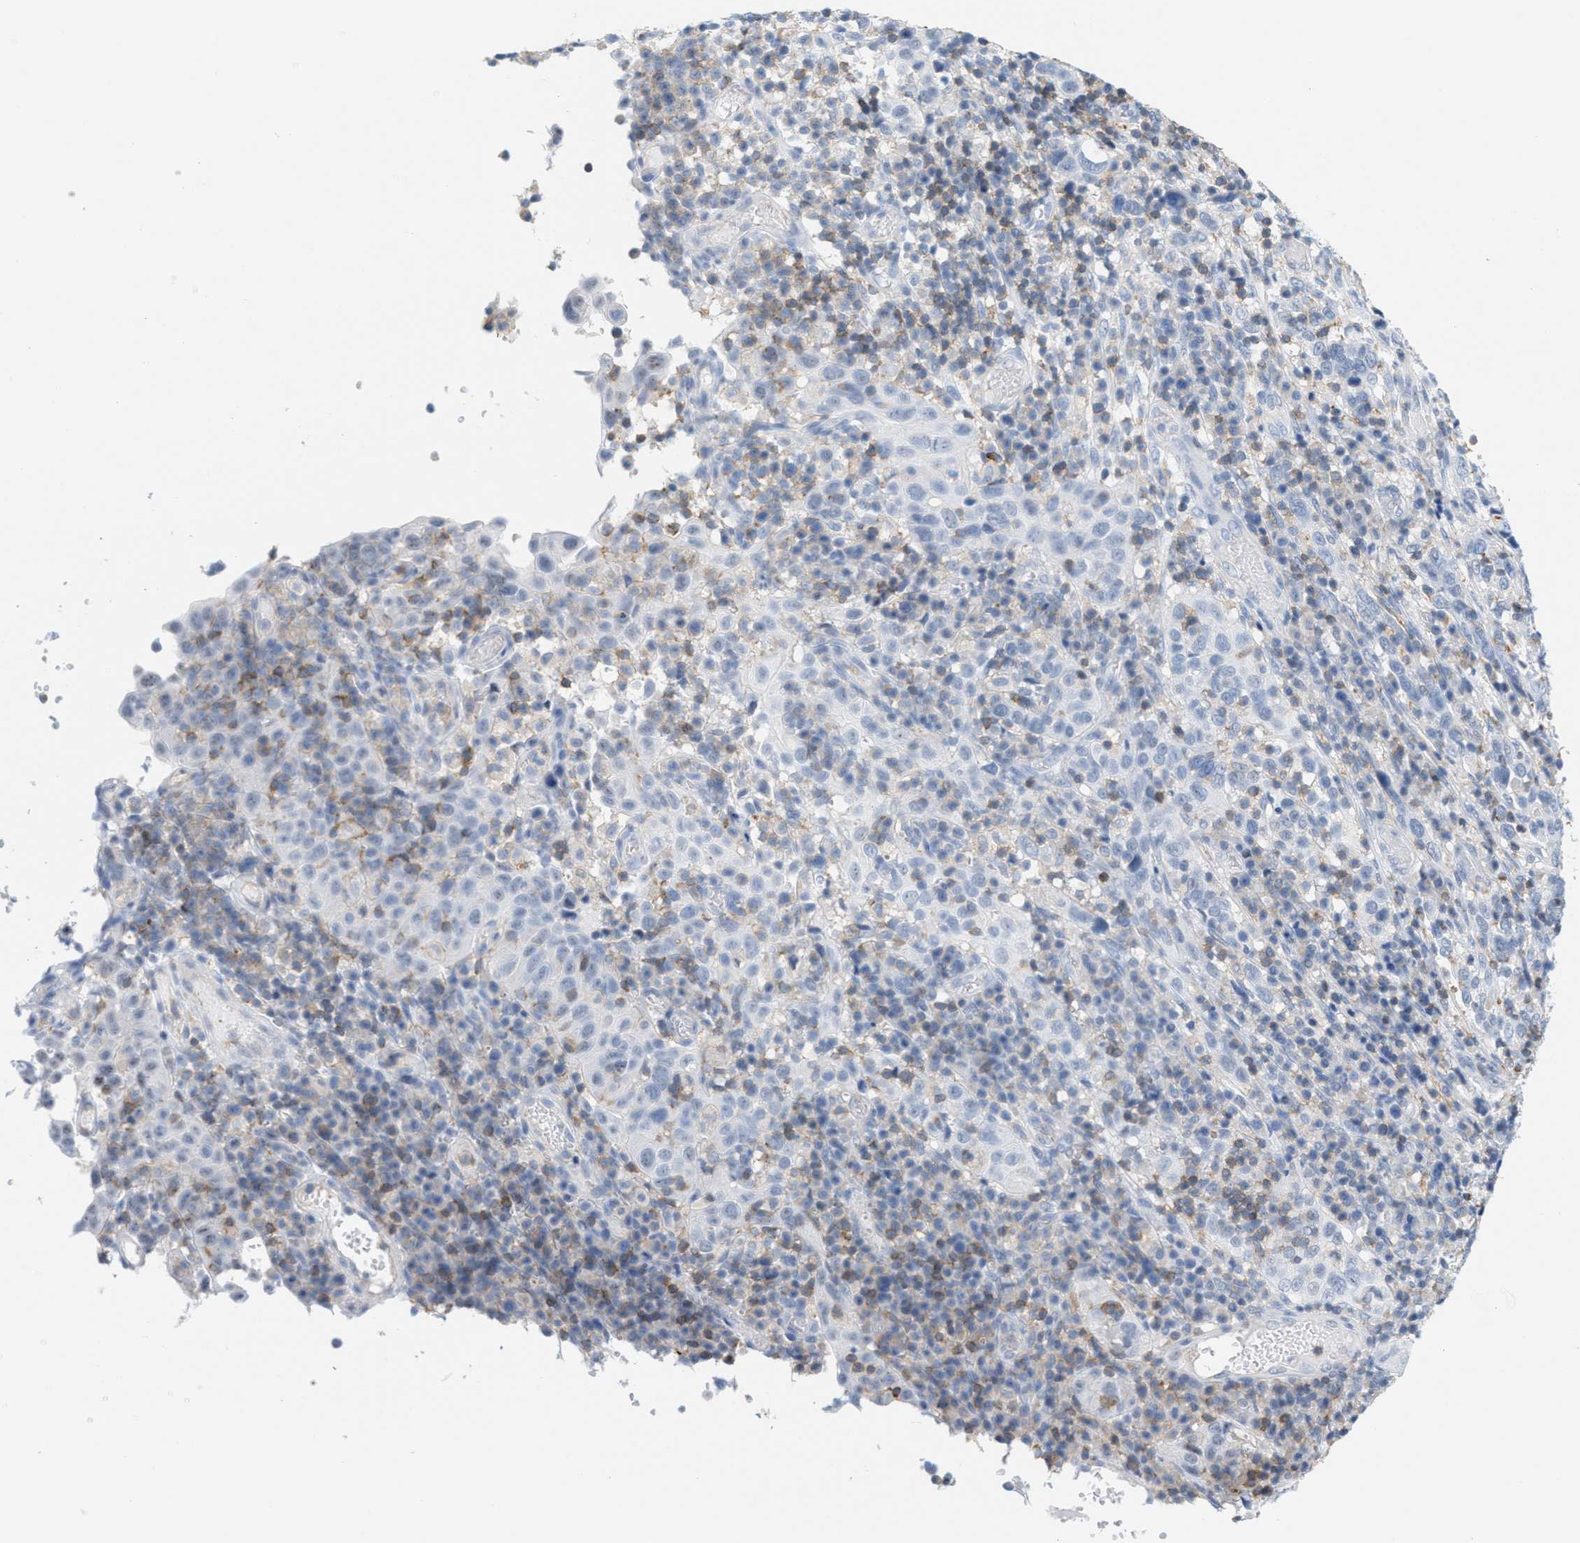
{"staining": {"intensity": "negative", "quantity": "none", "location": "none"}, "tissue": "cervical cancer", "cell_type": "Tumor cells", "image_type": "cancer", "snomed": [{"axis": "morphology", "description": "Squamous cell carcinoma, NOS"}, {"axis": "topography", "description": "Cervix"}], "caption": "DAB (3,3'-diaminobenzidine) immunohistochemical staining of cervical squamous cell carcinoma shows no significant expression in tumor cells.", "gene": "IL16", "patient": {"sex": "female", "age": 46}}